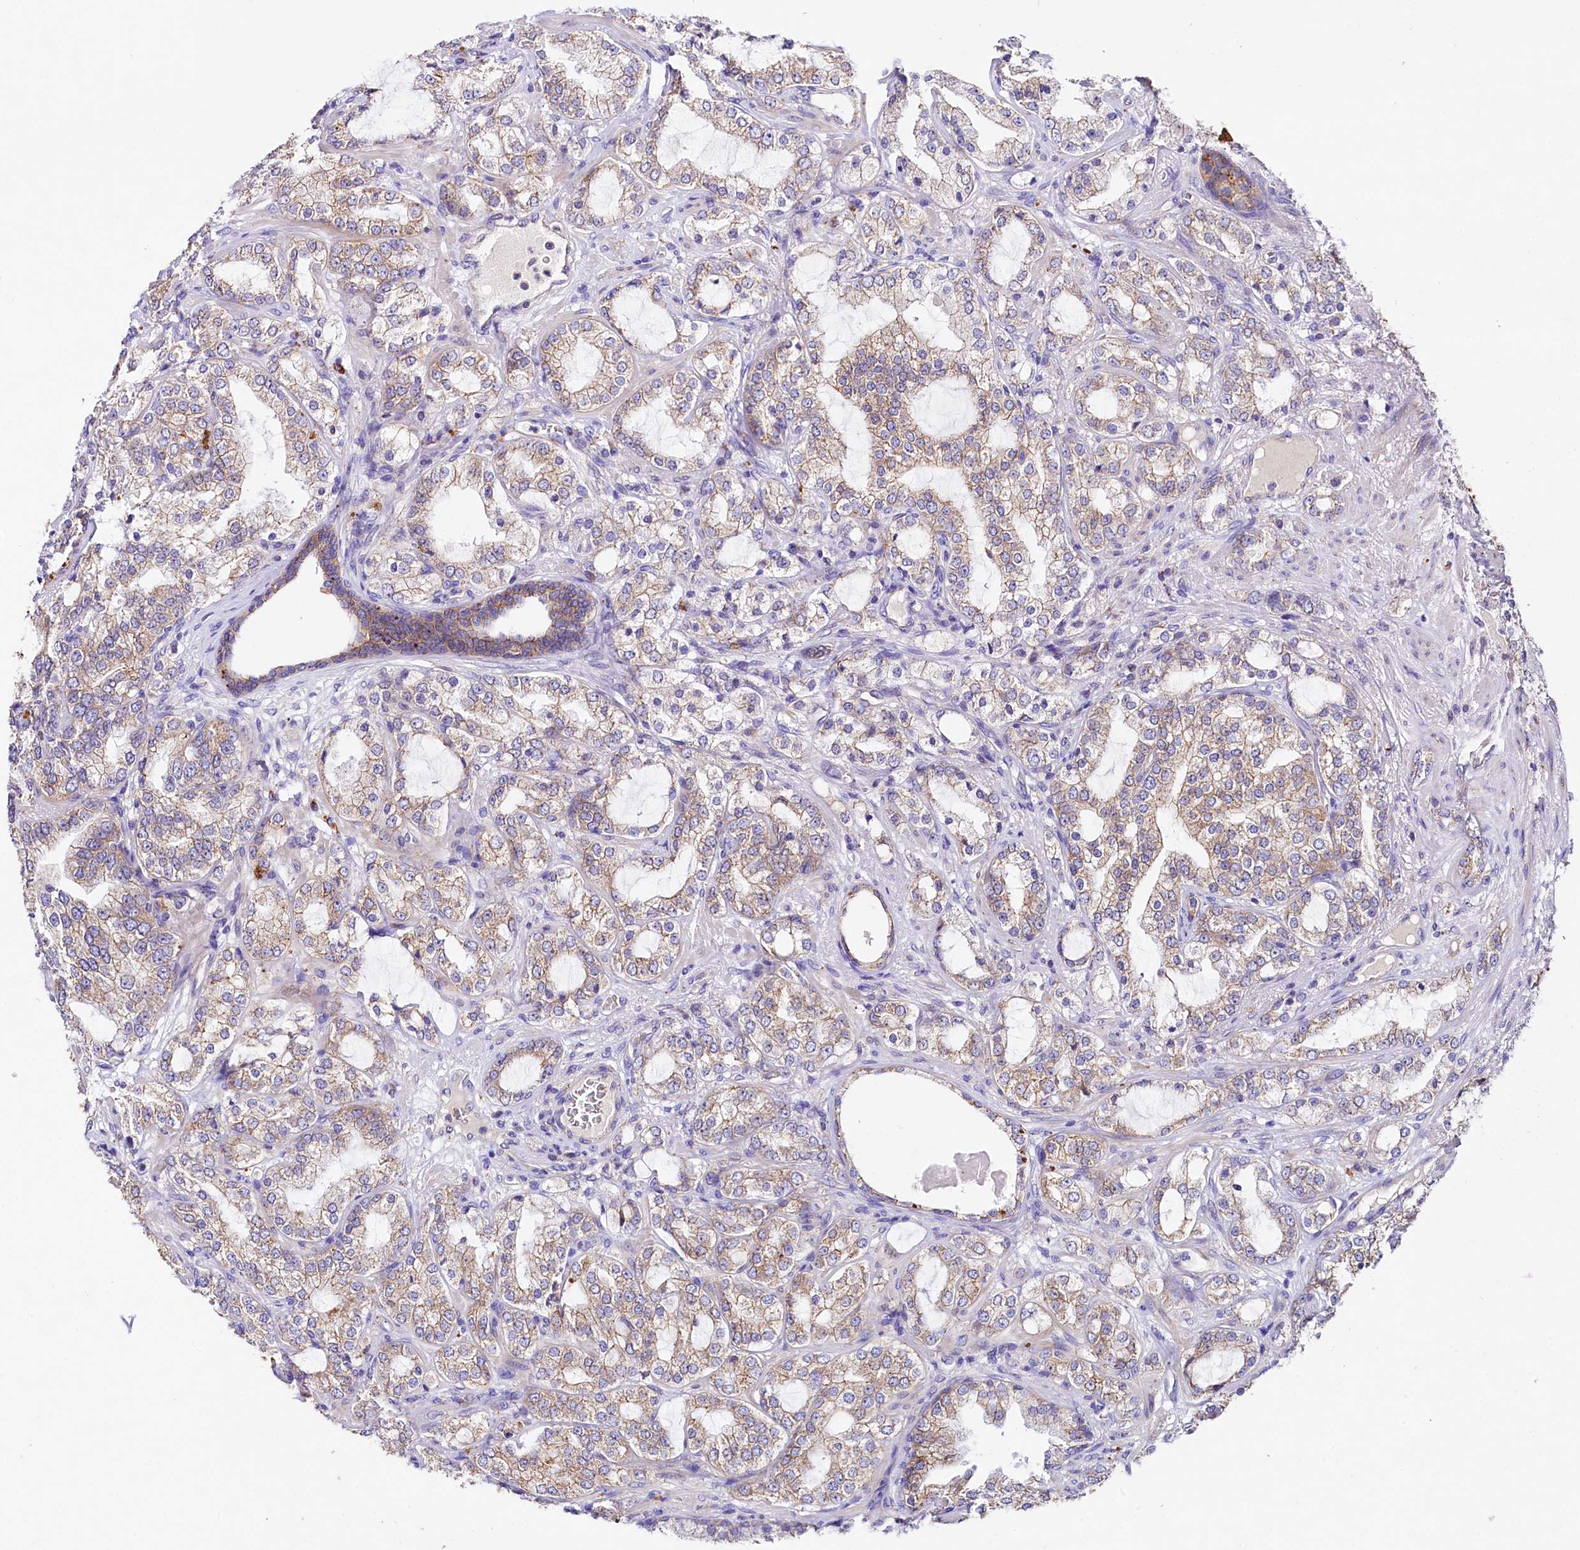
{"staining": {"intensity": "moderate", "quantity": ">75%", "location": "cytoplasmic/membranous"}, "tissue": "prostate cancer", "cell_type": "Tumor cells", "image_type": "cancer", "snomed": [{"axis": "morphology", "description": "Adenocarcinoma, High grade"}, {"axis": "topography", "description": "Prostate"}], "caption": "Immunohistochemistry (IHC) (DAB) staining of high-grade adenocarcinoma (prostate) reveals moderate cytoplasmic/membranous protein staining in approximately >75% of tumor cells. The protein is stained brown, and the nuclei are stained in blue (DAB IHC with brightfield microscopy, high magnification).", "gene": "SACM1L", "patient": {"sex": "male", "age": 64}}